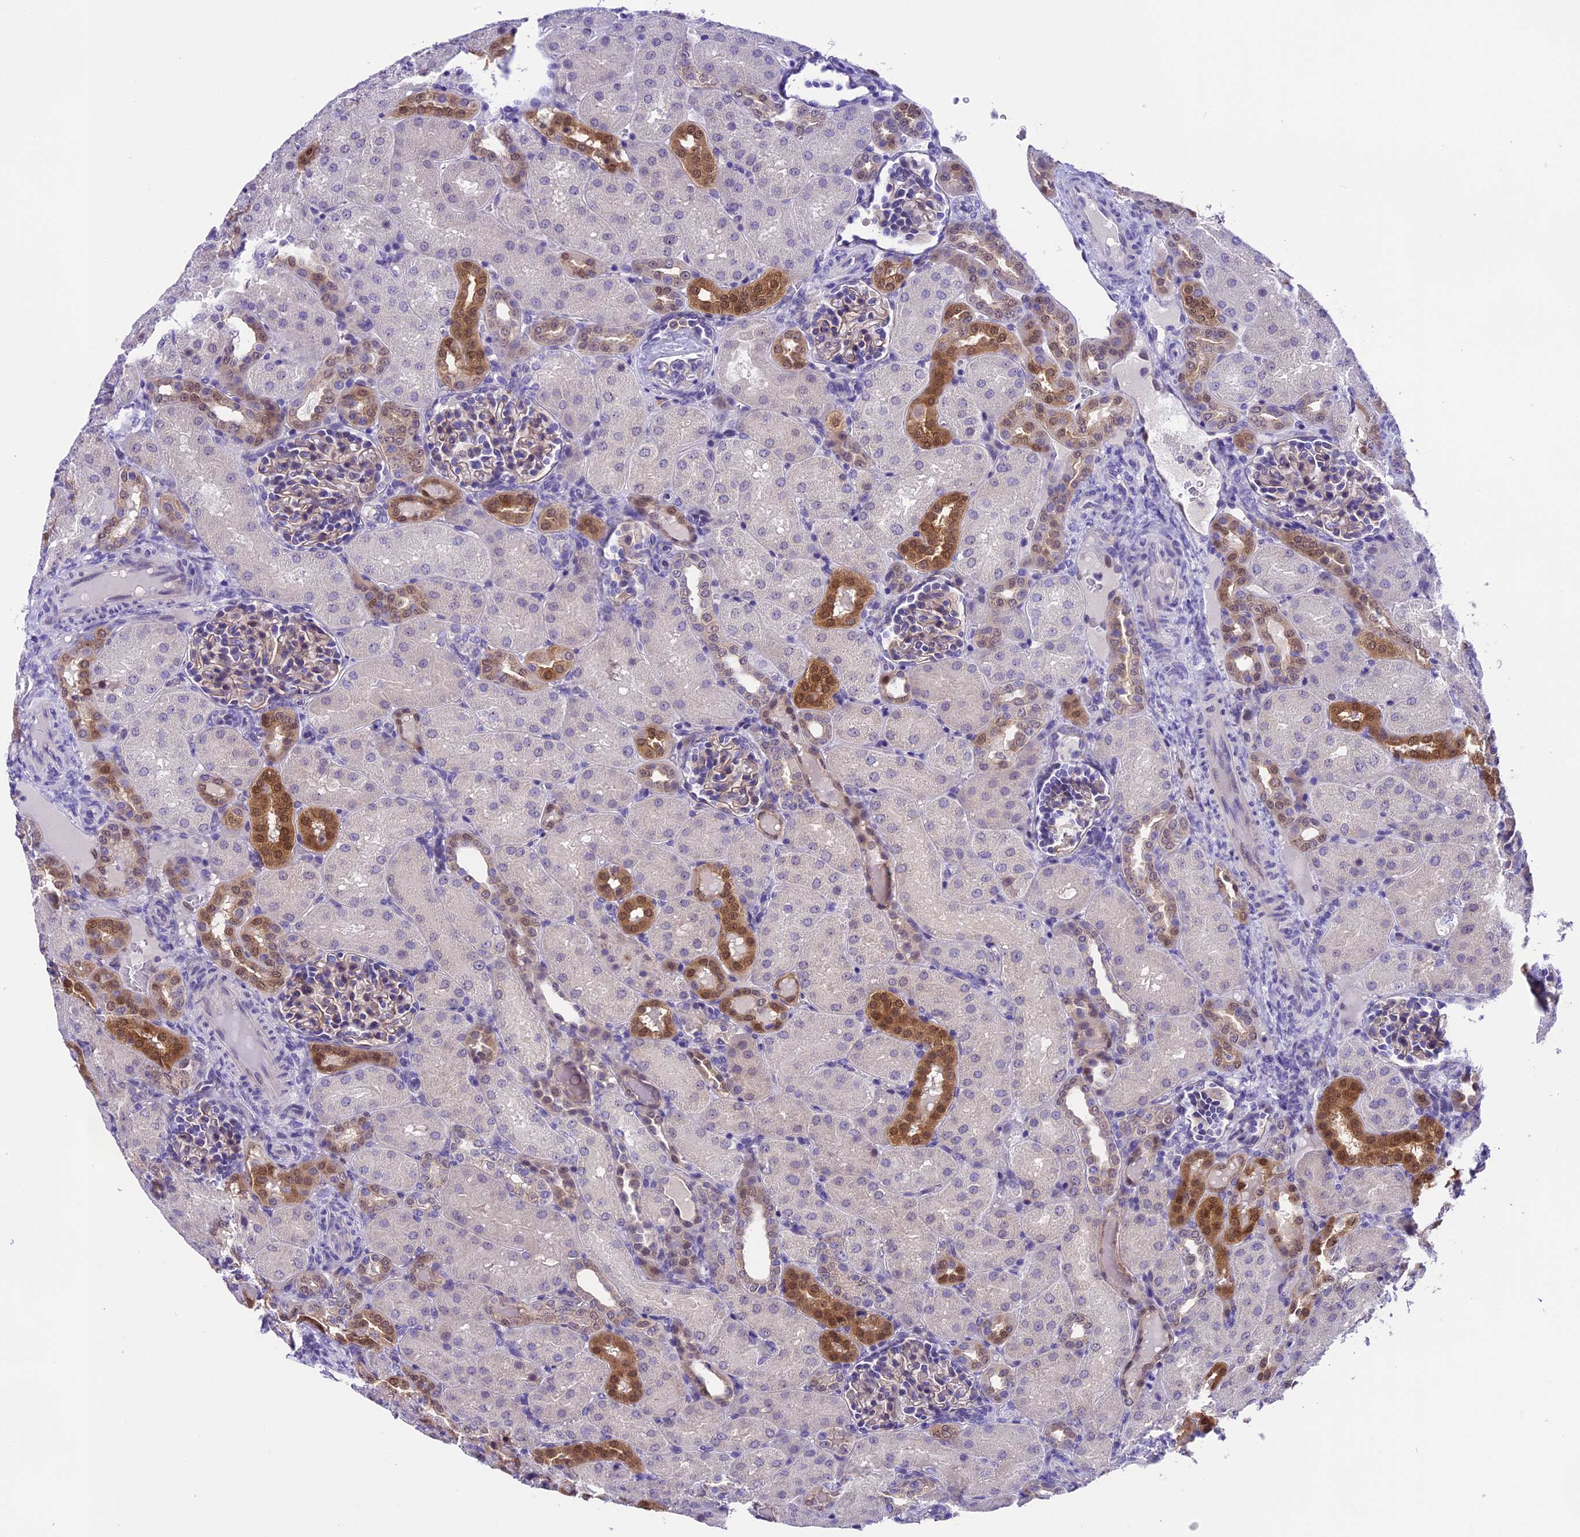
{"staining": {"intensity": "negative", "quantity": "none", "location": "none"}, "tissue": "kidney", "cell_type": "Cells in glomeruli", "image_type": "normal", "snomed": [{"axis": "morphology", "description": "Normal tissue, NOS"}, {"axis": "topography", "description": "Kidney"}], "caption": "Immunohistochemical staining of normal human kidney reveals no significant expression in cells in glomeruli. (Stains: DAB (3,3'-diaminobenzidine) immunohistochemistry with hematoxylin counter stain, Microscopy: brightfield microscopy at high magnification).", "gene": "PRR15", "patient": {"sex": "male", "age": 1}}